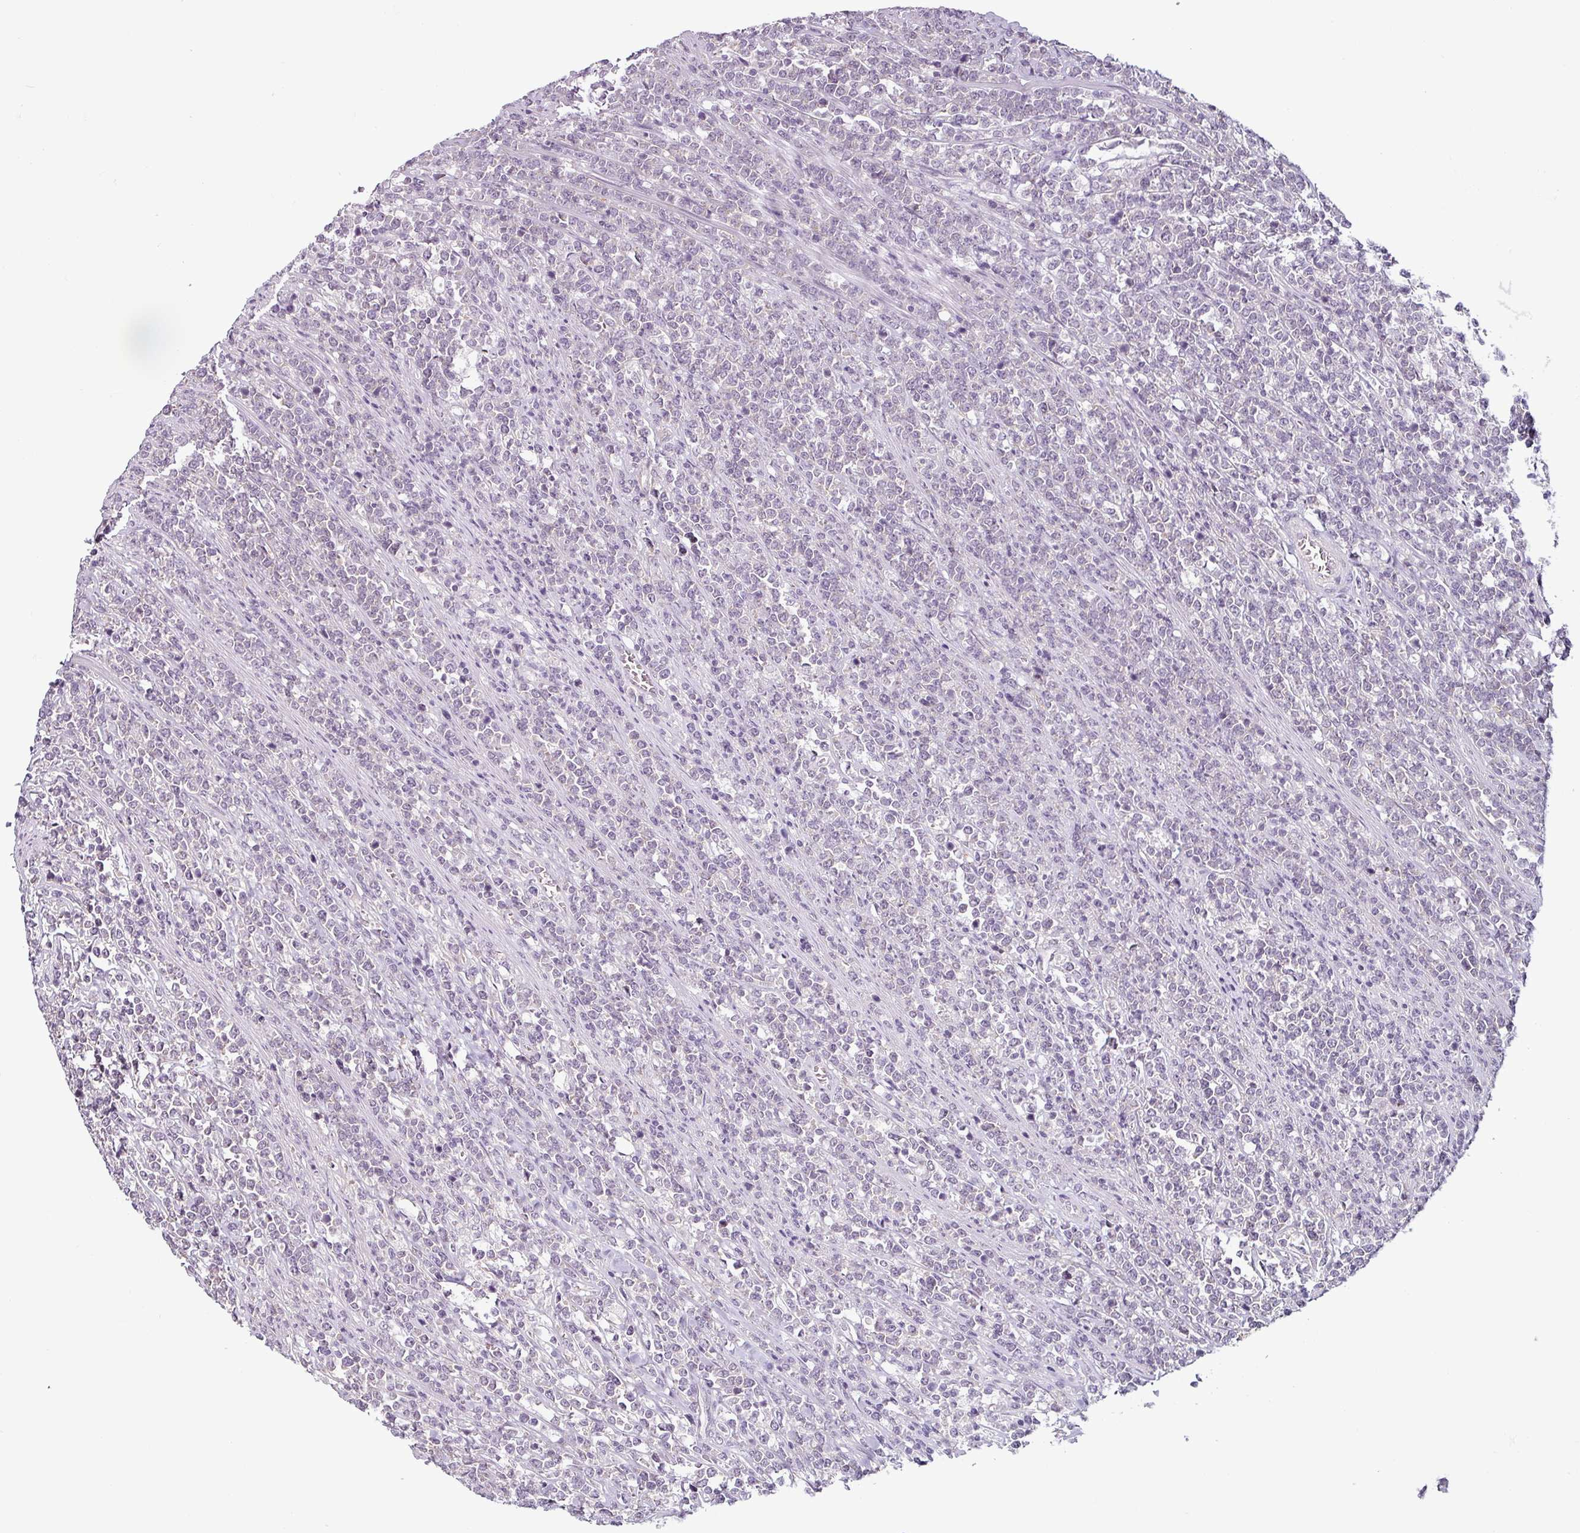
{"staining": {"intensity": "negative", "quantity": "none", "location": "none"}, "tissue": "lymphoma", "cell_type": "Tumor cells", "image_type": "cancer", "snomed": [{"axis": "morphology", "description": "Malignant lymphoma, non-Hodgkin's type, High grade"}, {"axis": "topography", "description": "Small intestine"}], "caption": "This micrograph is of lymphoma stained with immunohistochemistry (IHC) to label a protein in brown with the nuclei are counter-stained blue. There is no positivity in tumor cells.", "gene": "OR52D1", "patient": {"sex": "male", "age": 8}}